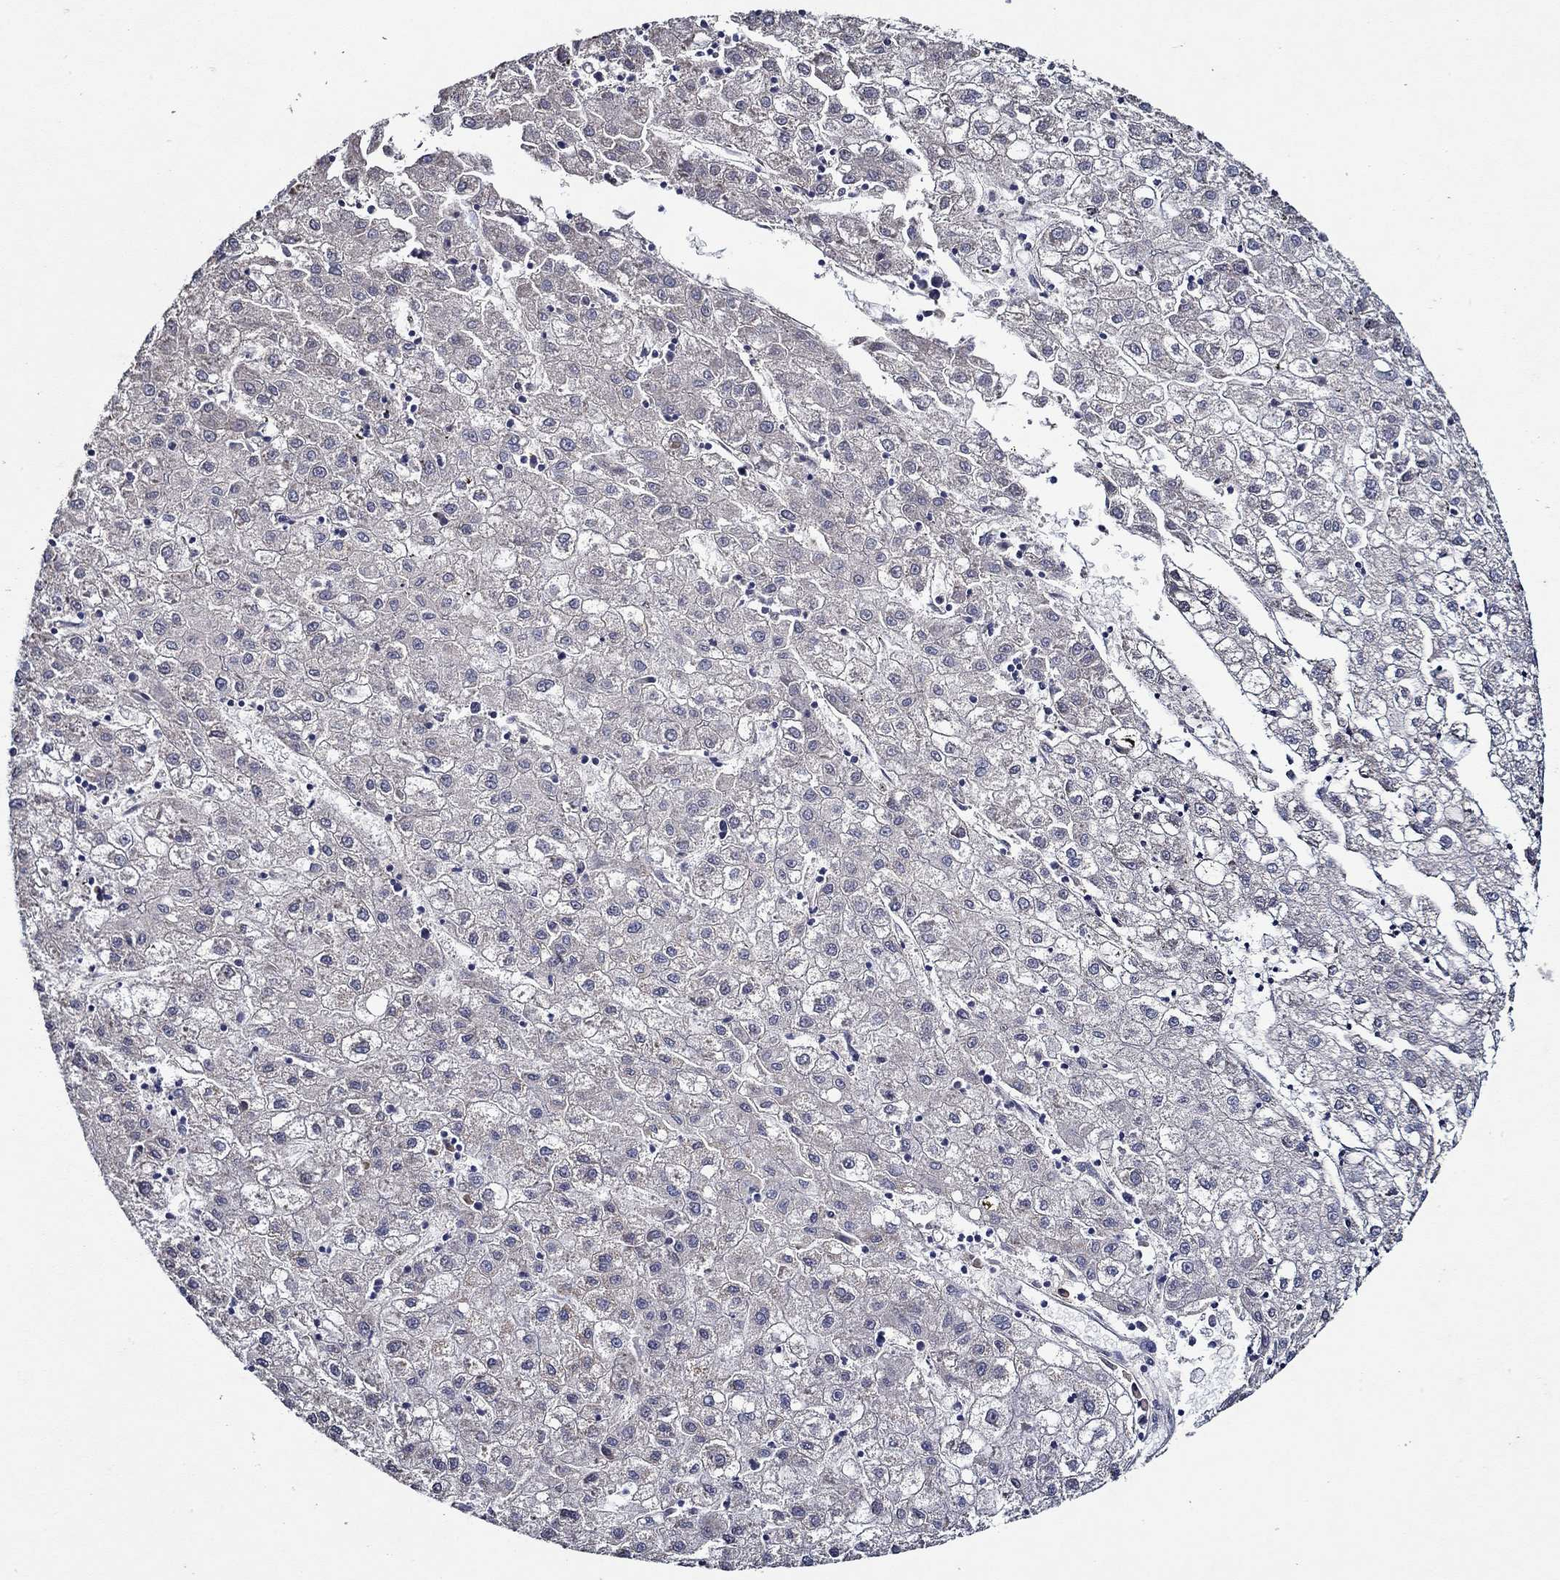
{"staining": {"intensity": "negative", "quantity": "none", "location": "none"}, "tissue": "liver cancer", "cell_type": "Tumor cells", "image_type": "cancer", "snomed": [{"axis": "morphology", "description": "Carcinoma, Hepatocellular, NOS"}, {"axis": "topography", "description": "Liver"}], "caption": "DAB (3,3'-diaminobenzidine) immunohistochemical staining of human liver hepatocellular carcinoma exhibits no significant staining in tumor cells.", "gene": "GATA2", "patient": {"sex": "male", "age": 72}}